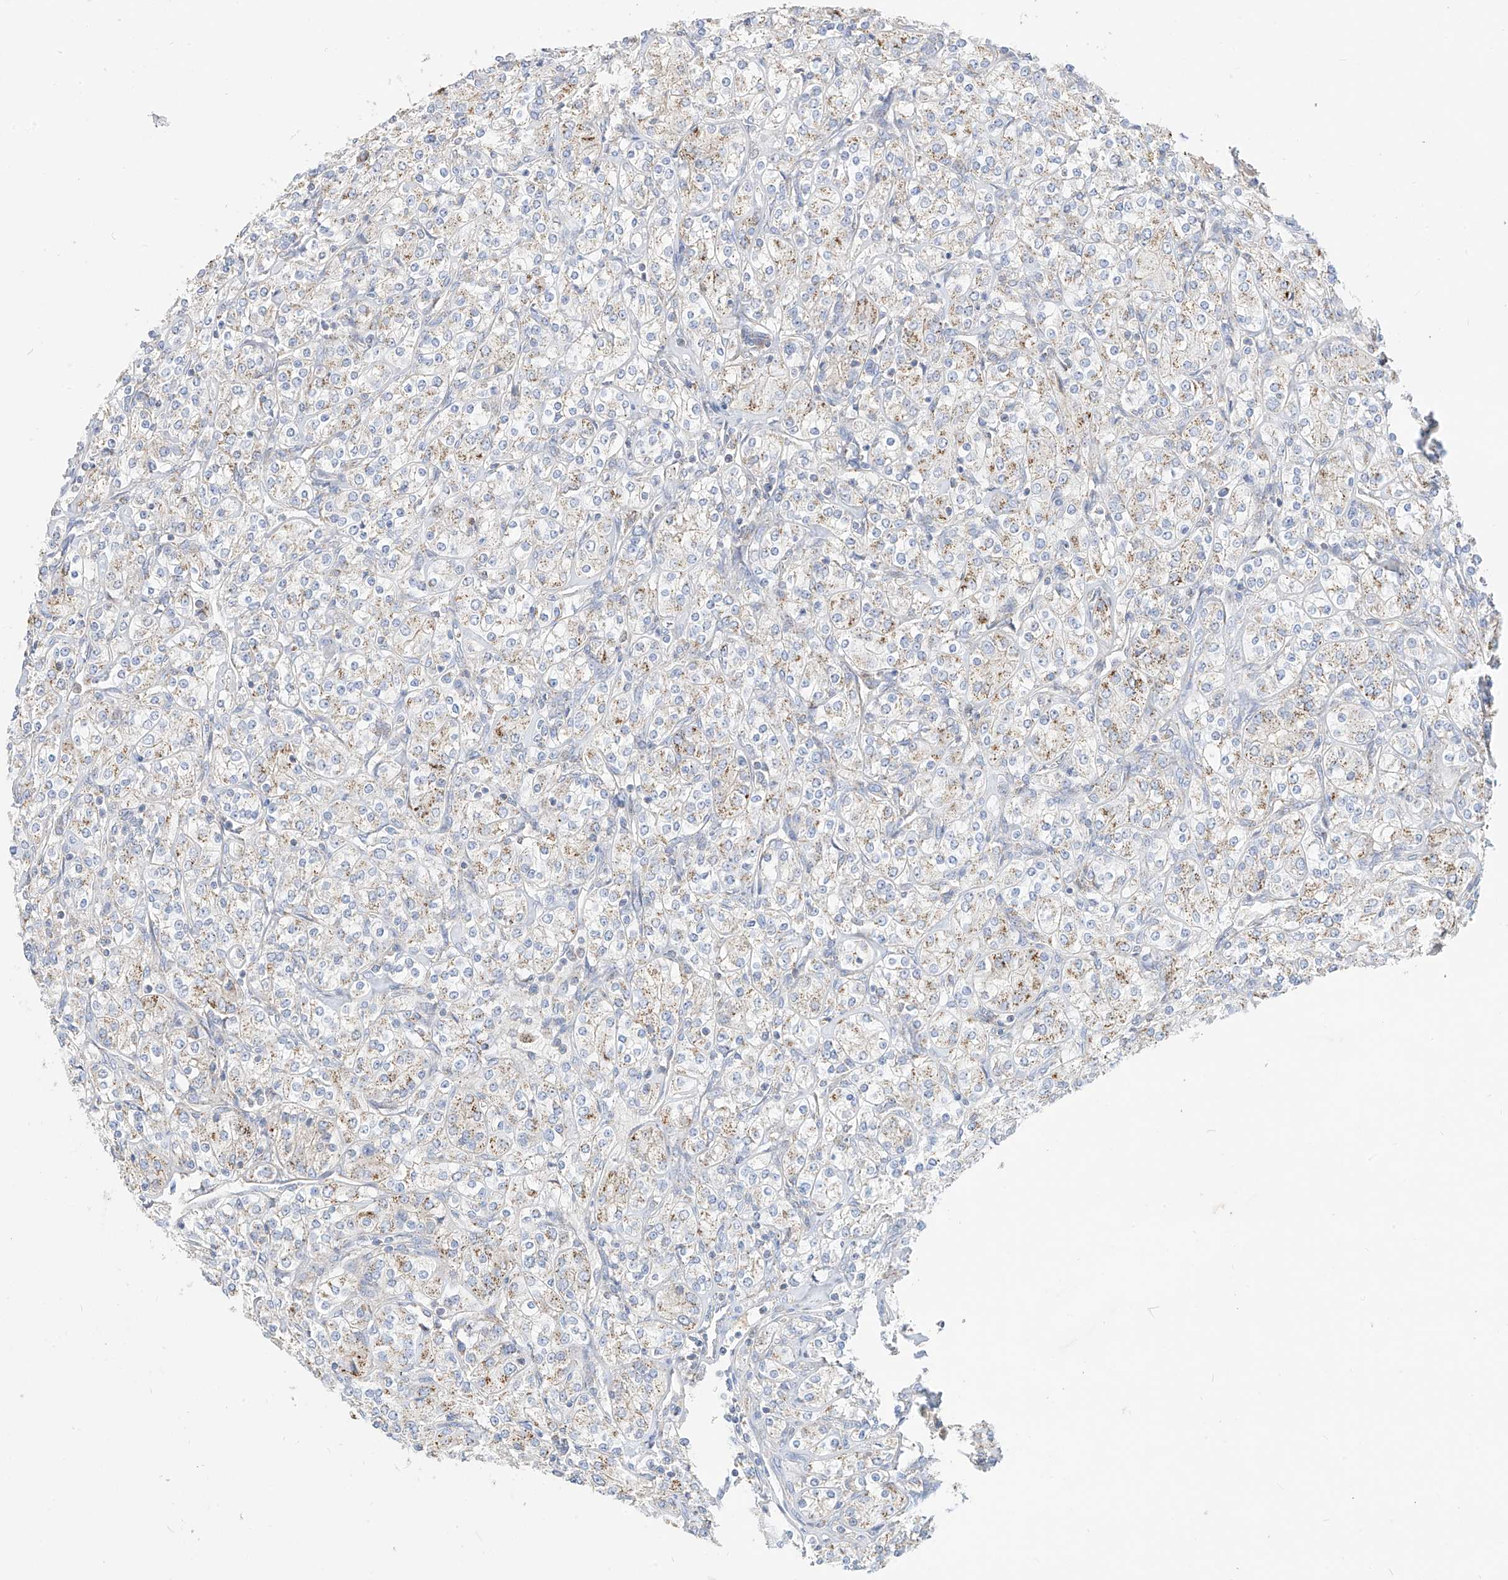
{"staining": {"intensity": "weak", "quantity": "25%-75%", "location": "cytoplasmic/membranous"}, "tissue": "renal cancer", "cell_type": "Tumor cells", "image_type": "cancer", "snomed": [{"axis": "morphology", "description": "Adenocarcinoma, NOS"}, {"axis": "topography", "description": "Kidney"}], "caption": "This is a micrograph of immunohistochemistry staining of renal cancer (adenocarcinoma), which shows weak expression in the cytoplasmic/membranous of tumor cells.", "gene": "RASA2", "patient": {"sex": "male", "age": 77}}